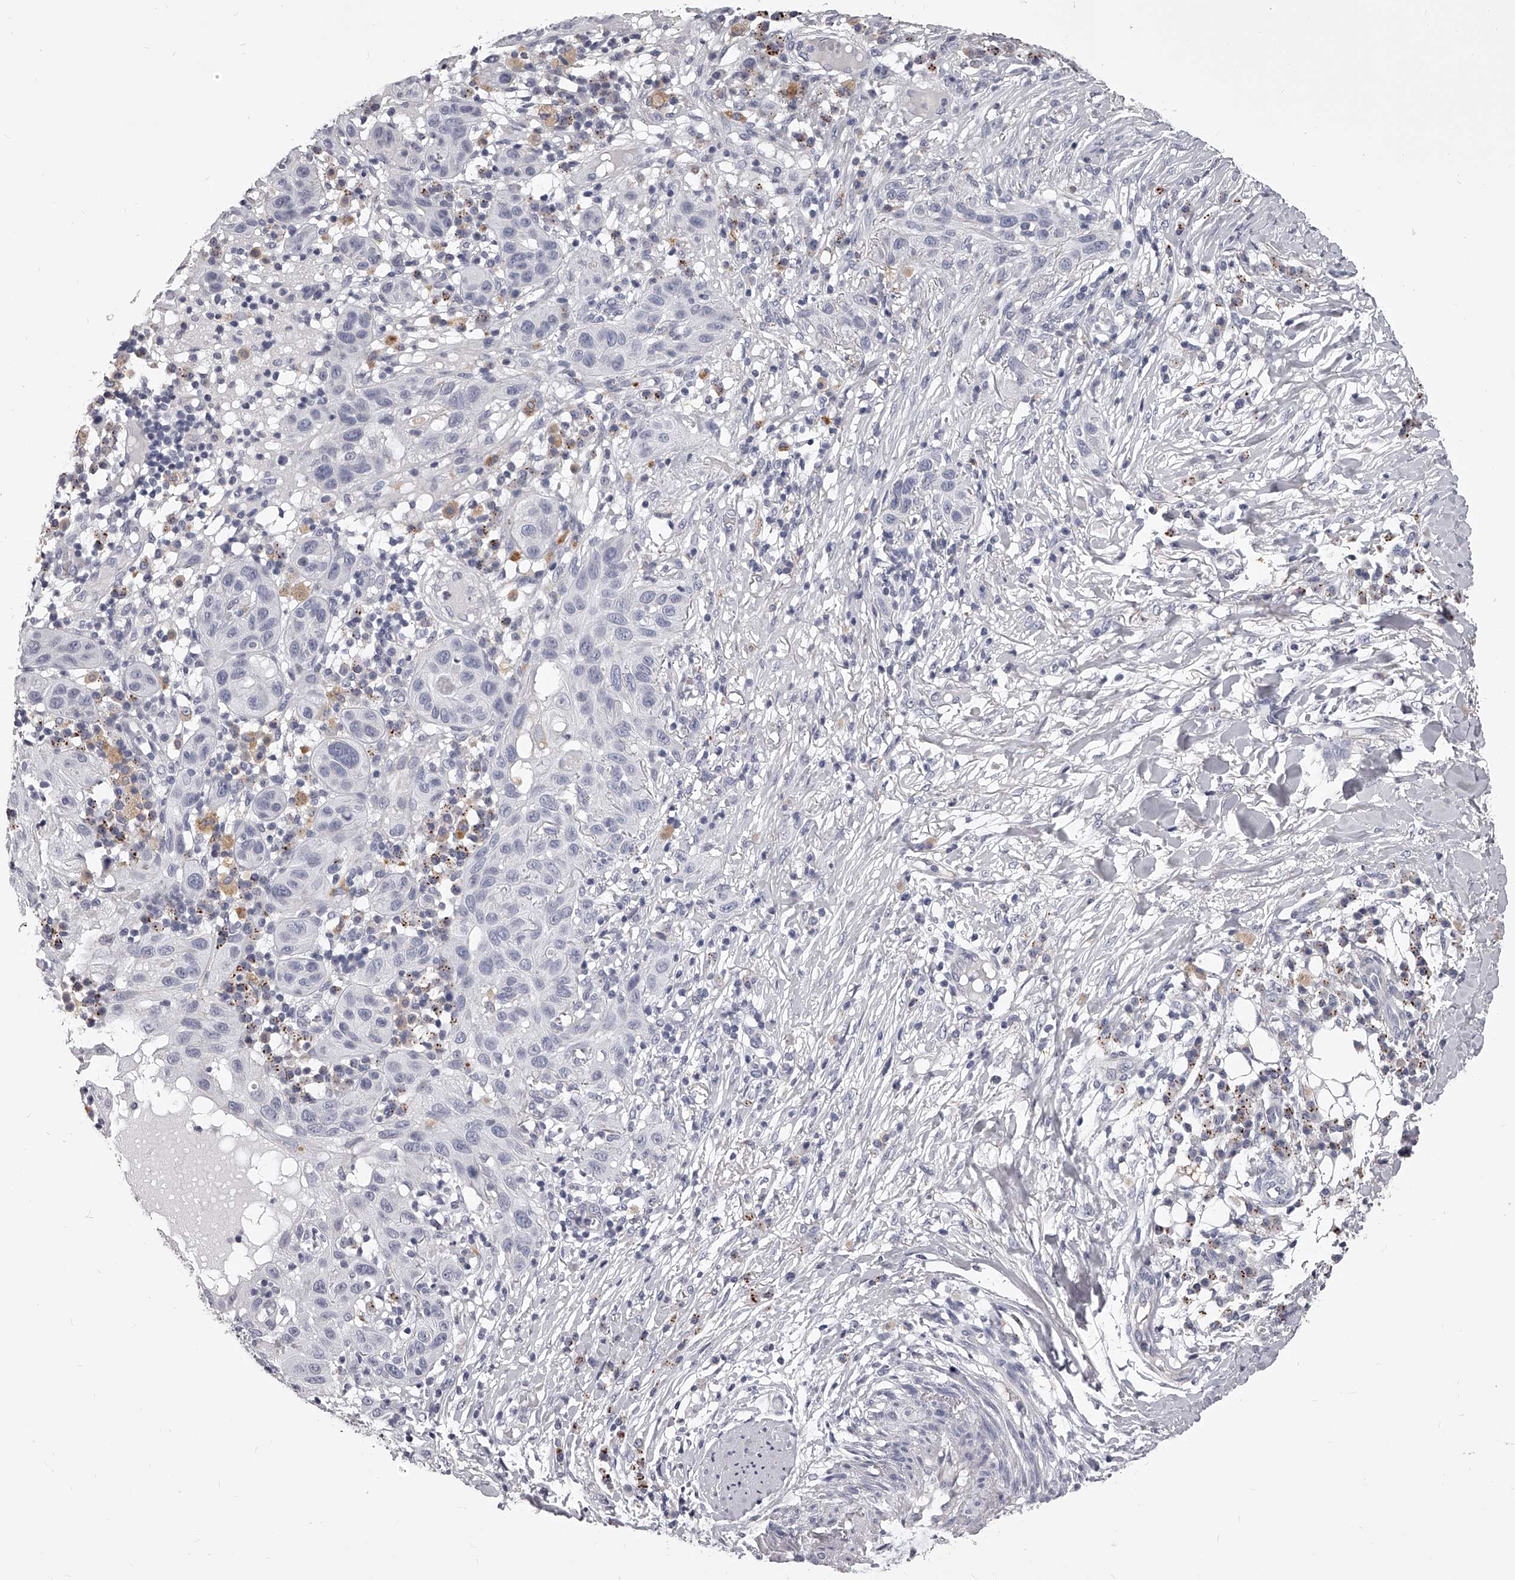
{"staining": {"intensity": "negative", "quantity": "none", "location": "none"}, "tissue": "skin cancer", "cell_type": "Tumor cells", "image_type": "cancer", "snomed": [{"axis": "morphology", "description": "Normal tissue, NOS"}, {"axis": "morphology", "description": "Squamous cell carcinoma, NOS"}, {"axis": "topography", "description": "Skin"}], "caption": "Tumor cells show no significant positivity in skin cancer (squamous cell carcinoma). (DAB immunohistochemistry with hematoxylin counter stain).", "gene": "DMRT1", "patient": {"sex": "female", "age": 96}}